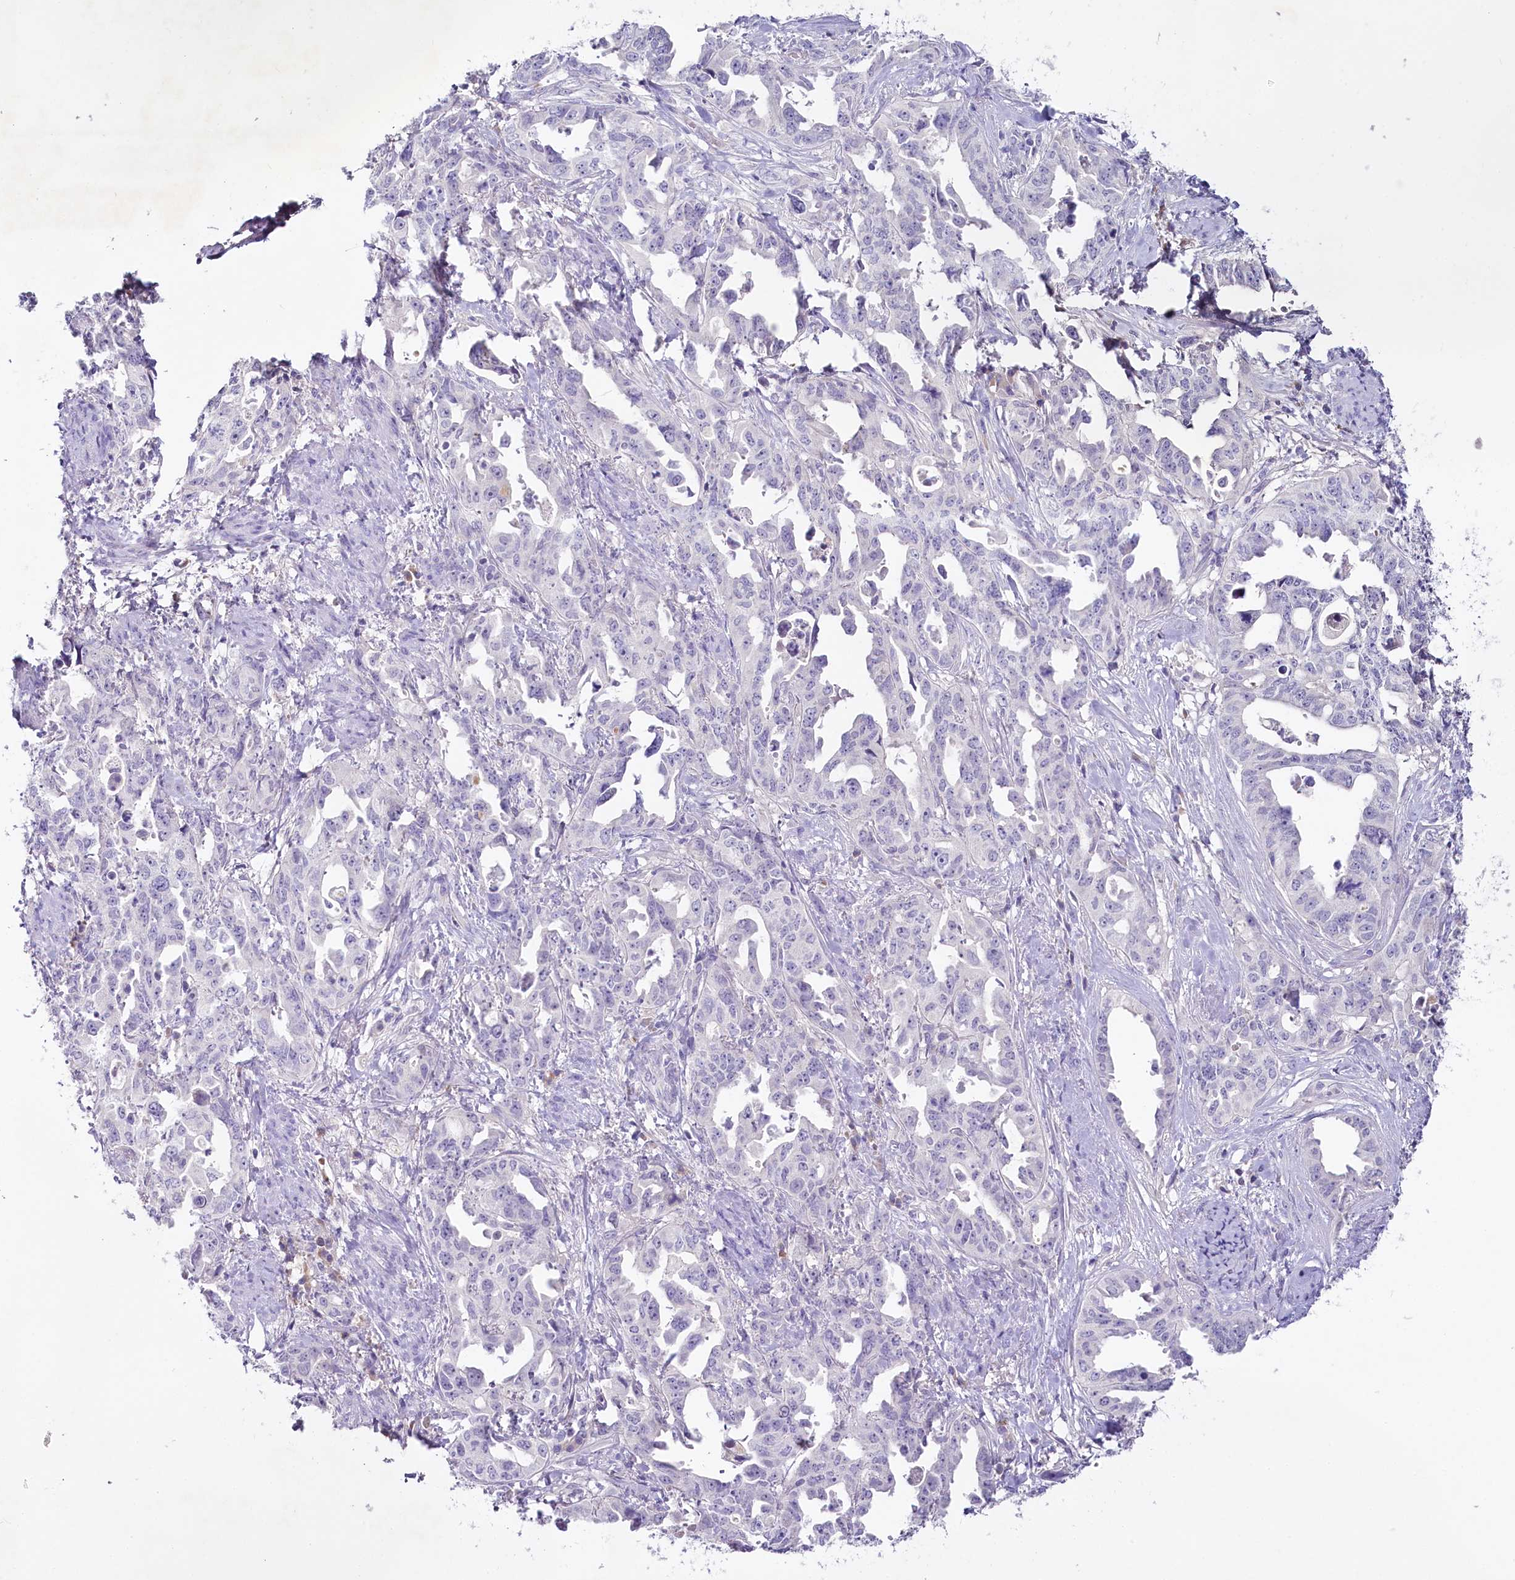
{"staining": {"intensity": "negative", "quantity": "none", "location": "none"}, "tissue": "endometrial cancer", "cell_type": "Tumor cells", "image_type": "cancer", "snomed": [{"axis": "morphology", "description": "Adenocarcinoma, NOS"}, {"axis": "topography", "description": "Endometrium"}], "caption": "Tumor cells are negative for protein expression in human adenocarcinoma (endometrial).", "gene": "HPD", "patient": {"sex": "female", "age": 65}}